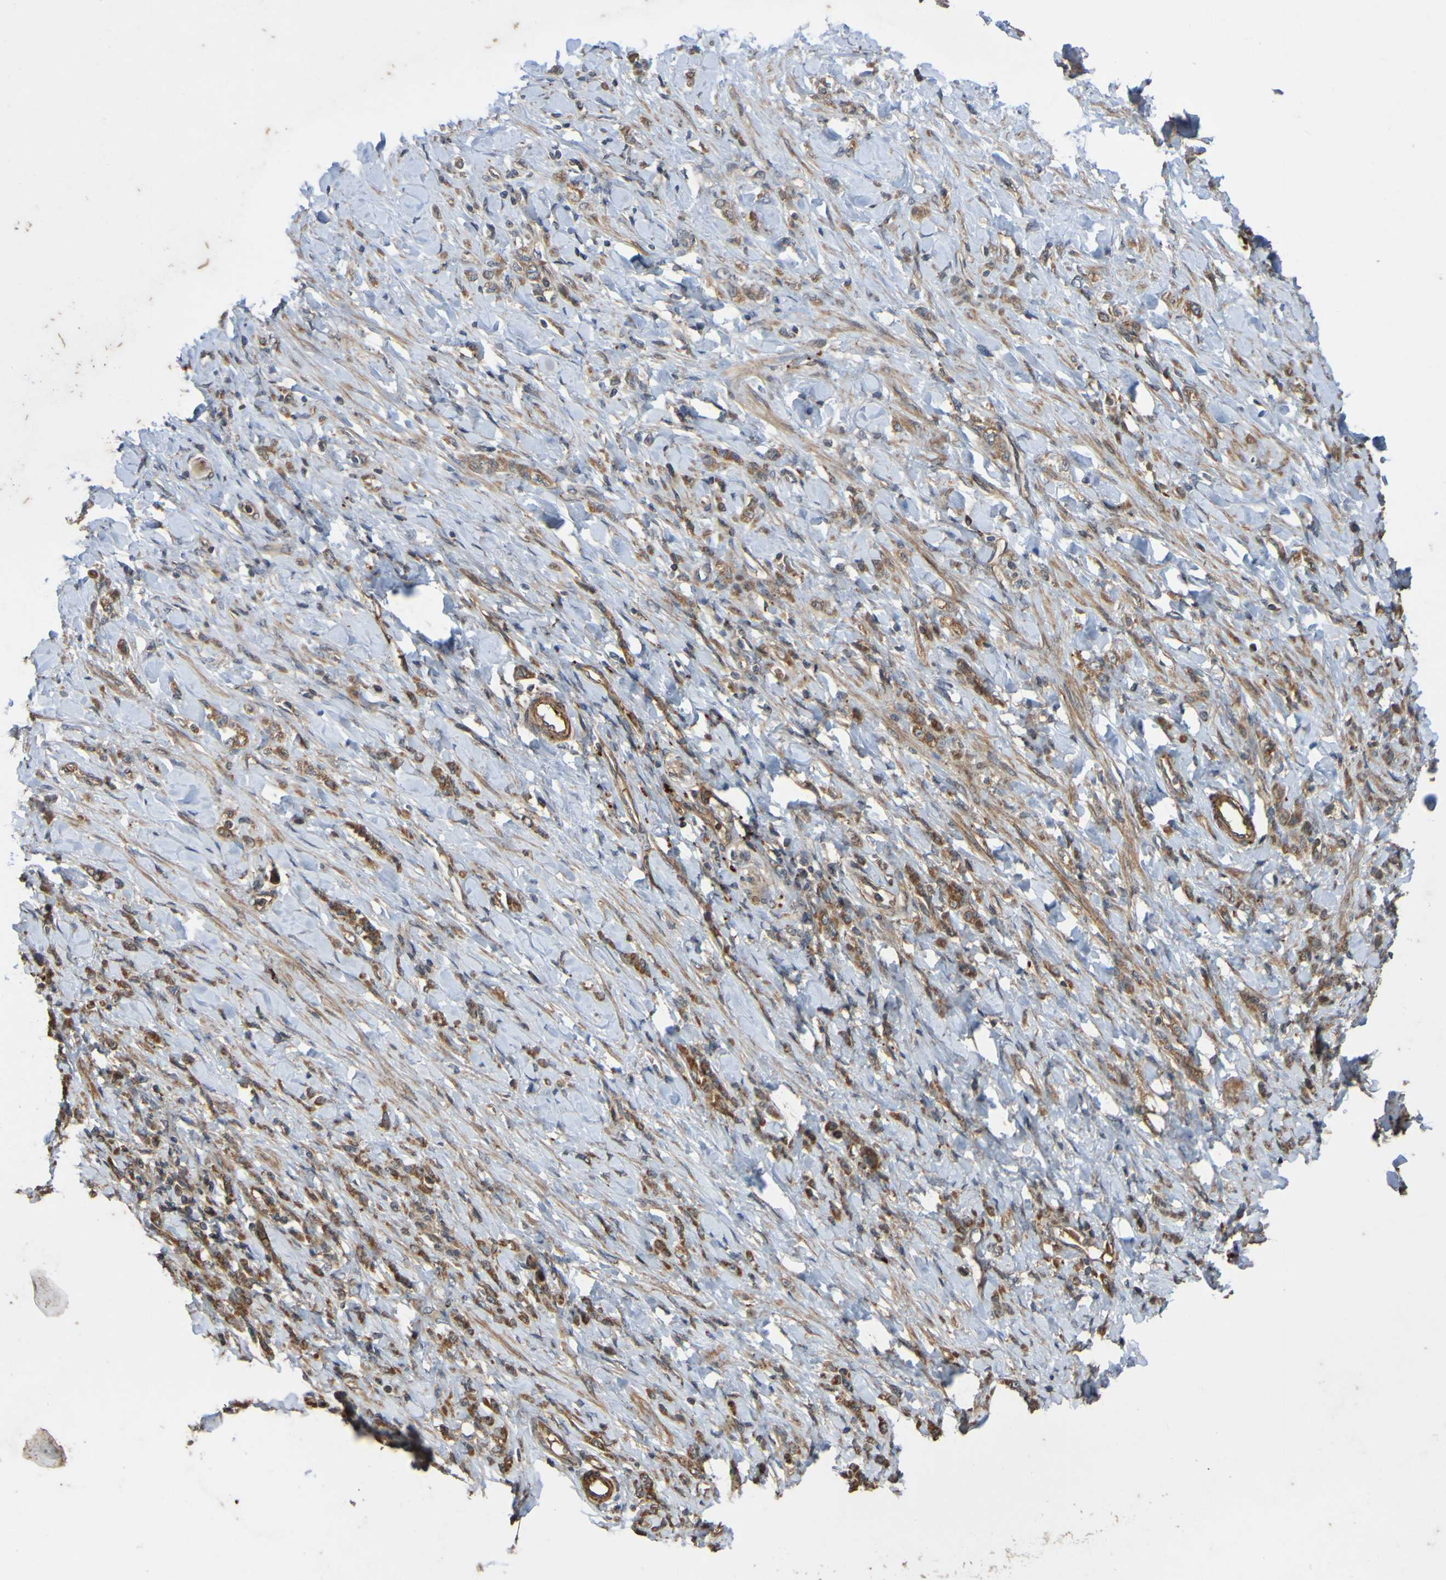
{"staining": {"intensity": "weak", "quantity": ">75%", "location": "cytoplasmic/membranous"}, "tissue": "stomach cancer", "cell_type": "Tumor cells", "image_type": "cancer", "snomed": [{"axis": "morphology", "description": "Adenocarcinoma, NOS"}, {"axis": "topography", "description": "Stomach"}], "caption": "Approximately >75% of tumor cells in stomach cancer (adenocarcinoma) reveal weak cytoplasmic/membranous protein positivity as visualized by brown immunohistochemical staining.", "gene": "UCN", "patient": {"sex": "male", "age": 82}}